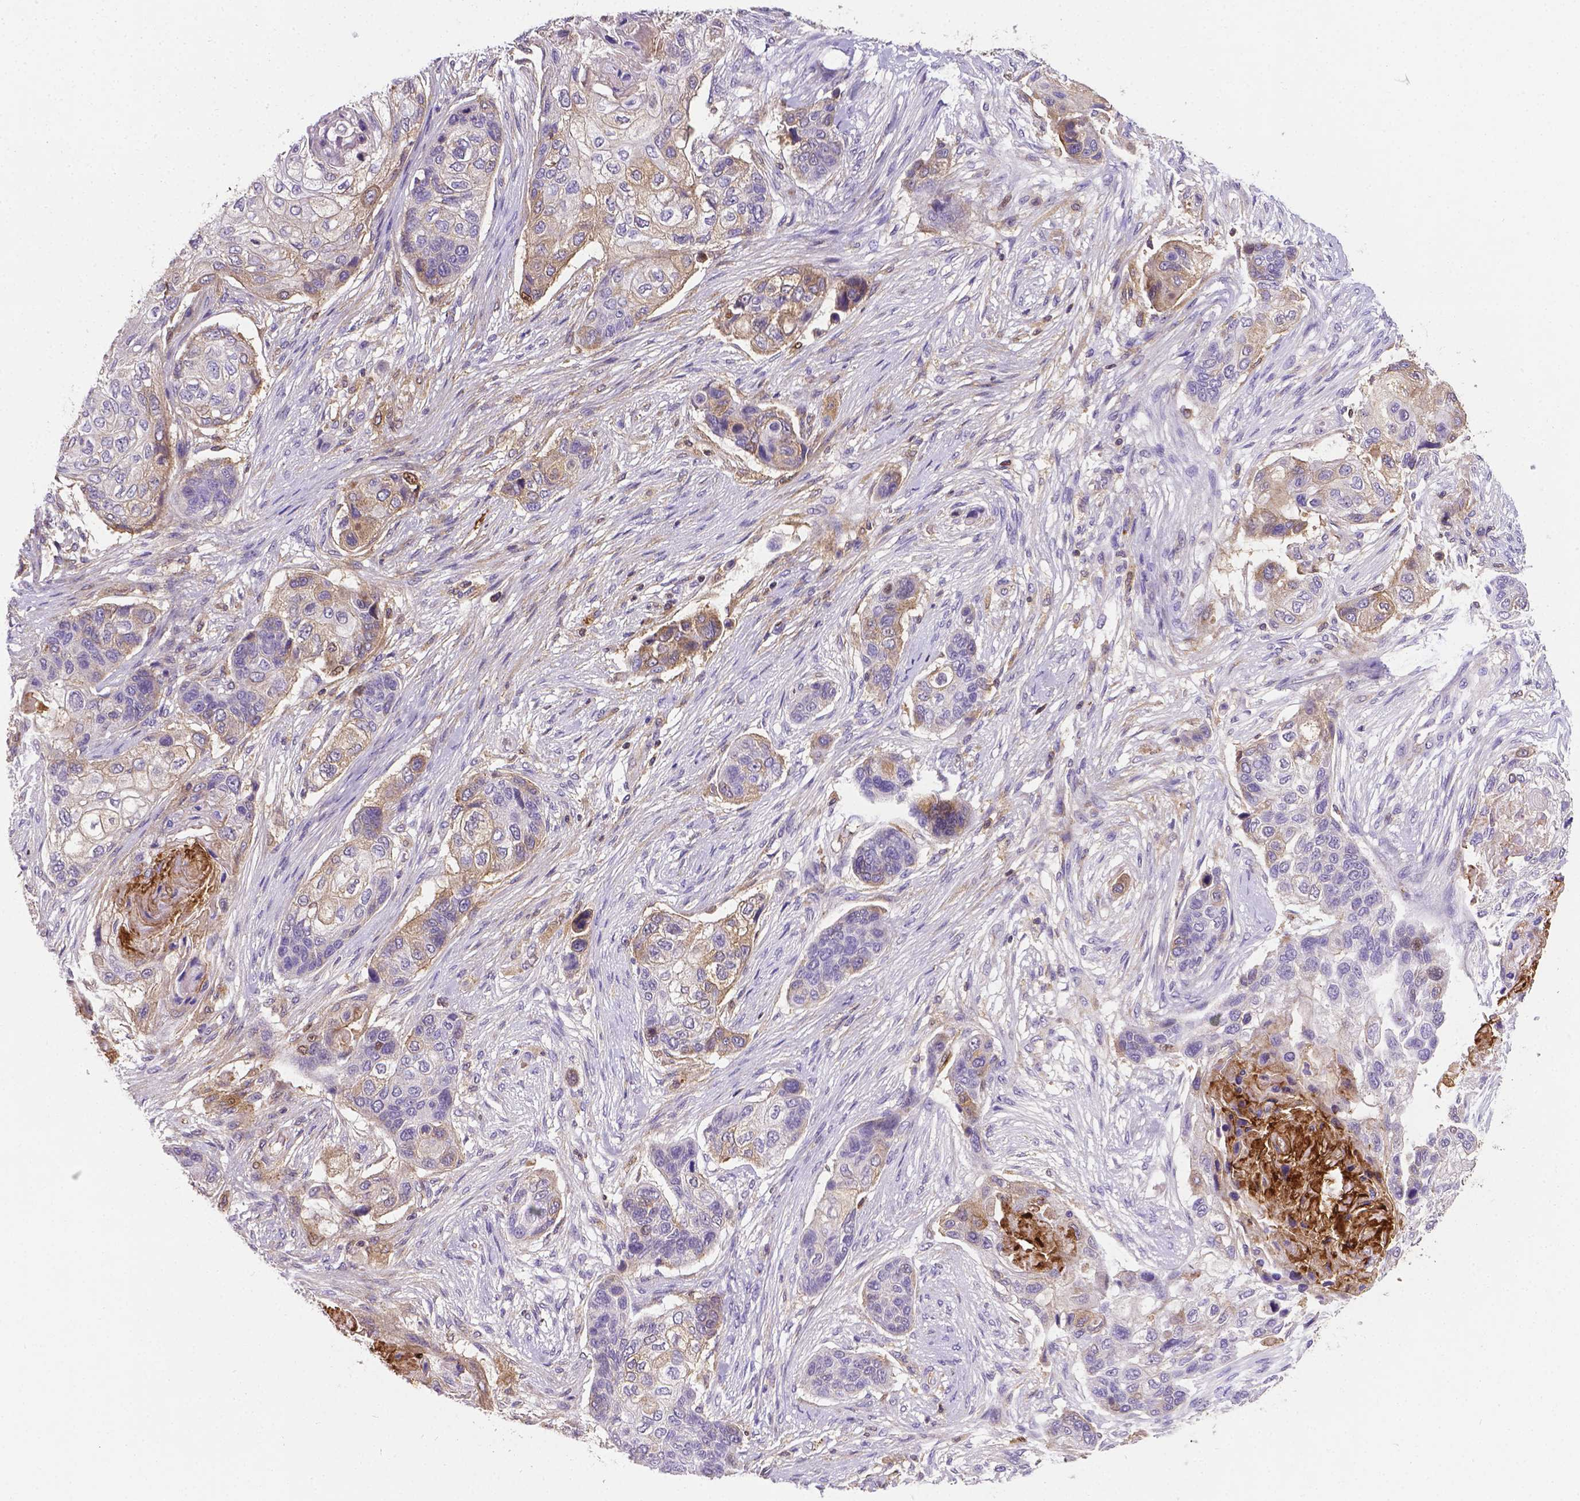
{"staining": {"intensity": "weak", "quantity": "25%-75%", "location": "cytoplasmic/membranous"}, "tissue": "lung cancer", "cell_type": "Tumor cells", "image_type": "cancer", "snomed": [{"axis": "morphology", "description": "Squamous cell carcinoma, NOS"}, {"axis": "topography", "description": "Lung"}], "caption": "Weak cytoplasmic/membranous expression for a protein is present in approximately 25%-75% of tumor cells of lung cancer using immunohistochemistry.", "gene": "APOE", "patient": {"sex": "male", "age": 69}}